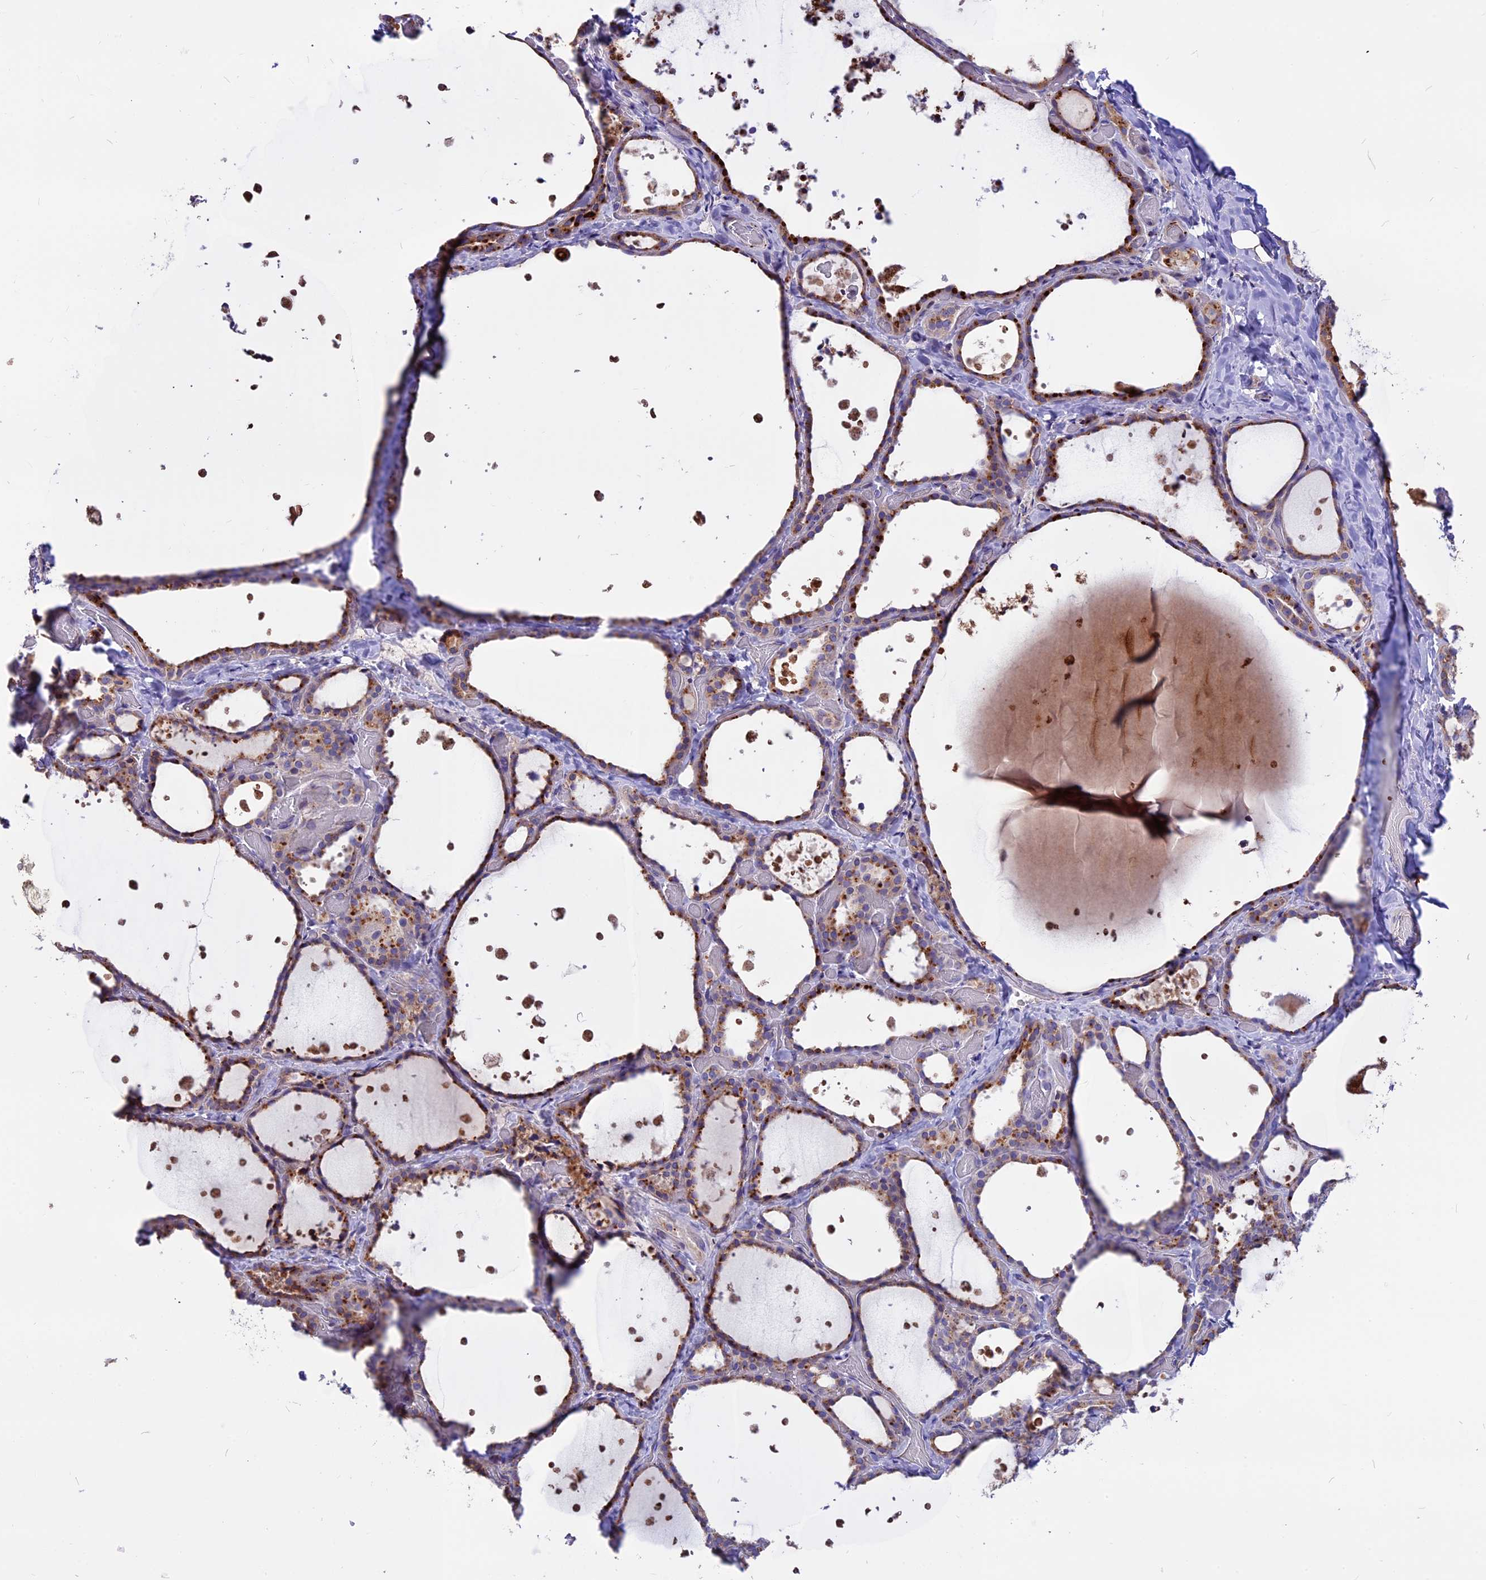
{"staining": {"intensity": "strong", "quantity": "25%-75%", "location": "cytoplasmic/membranous"}, "tissue": "thyroid gland", "cell_type": "Glandular cells", "image_type": "normal", "snomed": [{"axis": "morphology", "description": "Normal tissue, NOS"}, {"axis": "topography", "description": "Thyroid gland"}], "caption": "An IHC histopathology image of normal tissue is shown. Protein staining in brown highlights strong cytoplasmic/membranous positivity in thyroid gland within glandular cells.", "gene": "THRSP", "patient": {"sex": "female", "age": 44}}